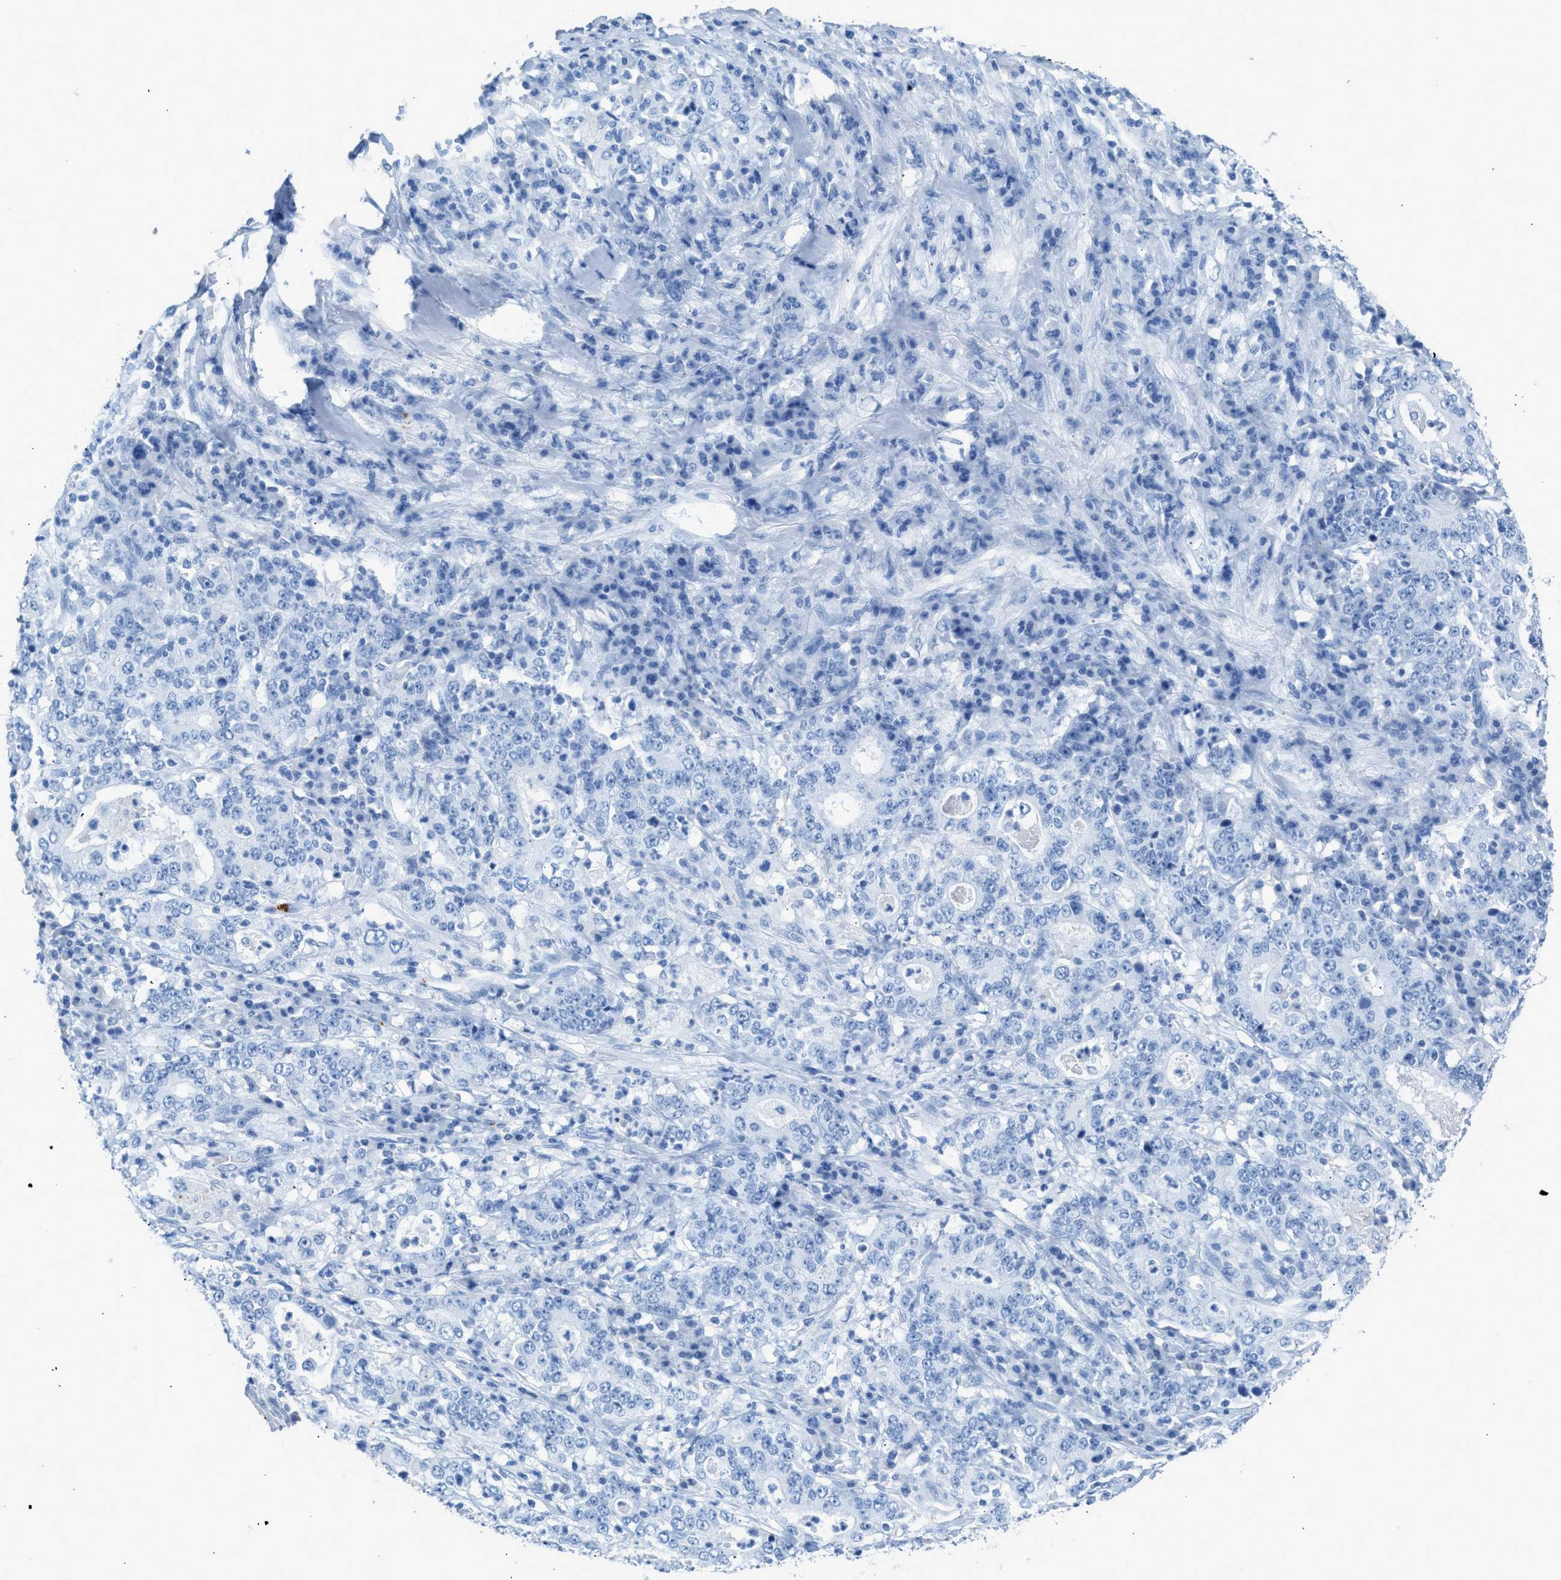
{"staining": {"intensity": "negative", "quantity": "none", "location": "none"}, "tissue": "stomach cancer", "cell_type": "Tumor cells", "image_type": "cancer", "snomed": [{"axis": "morphology", "description": "Normal tissue, NOS"}, {"axis": "morphology", "description": "Adenocarcinoma, NOS"}, {"axis": "topography", "description": "Stomach, upper"}, {"axis": "topography", "description": "Stomach"}], "caption": "Immunohistochemistry image of neoplastic tissue: stomach cancer stained with DAB demonstrates no significant protein staining in tumor cells.", "gene": "FAIM2", "patient": {"sex": "male", "age": 59}}